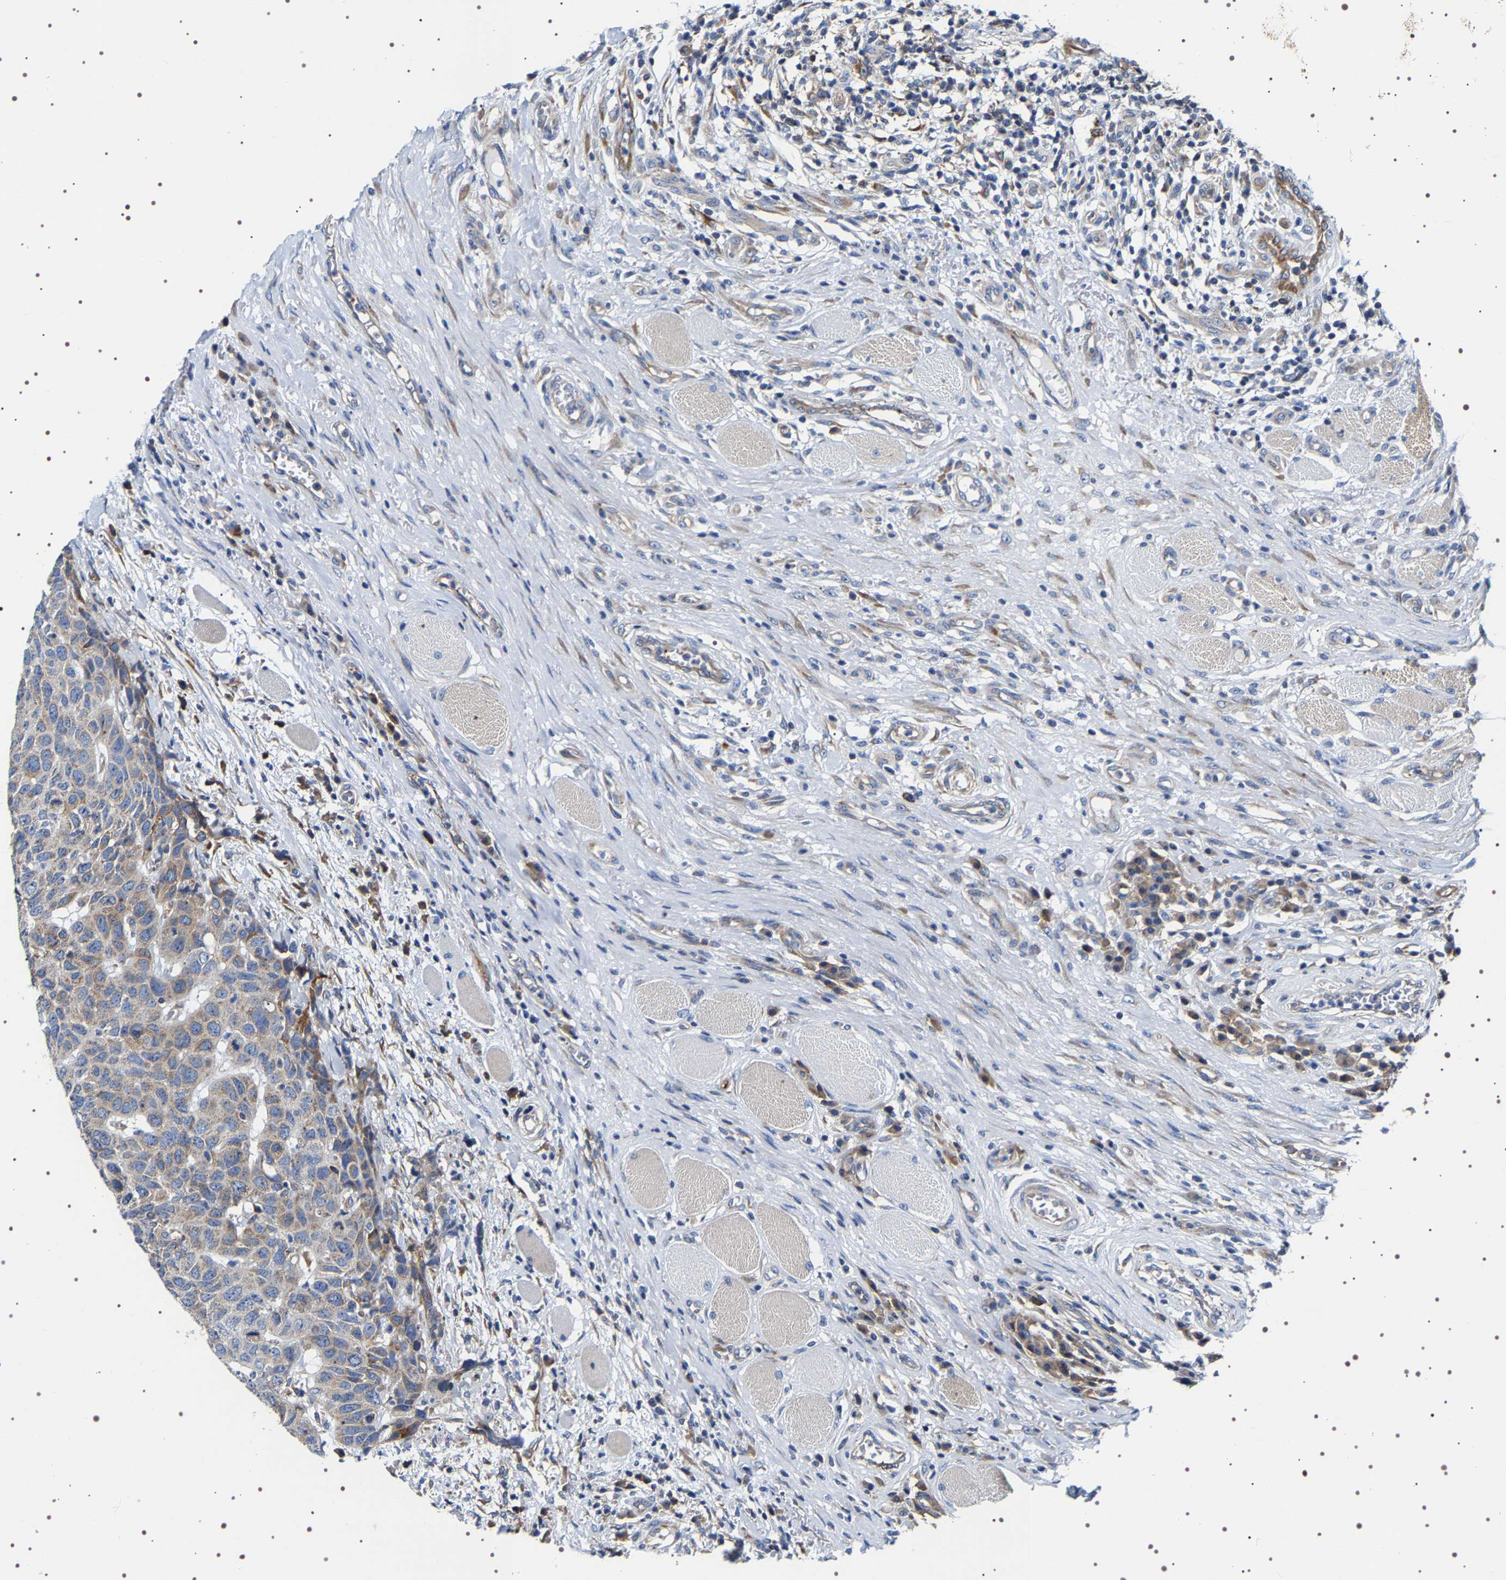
{"staining": {"intensity": "moderate", "quantity": "<25%", "location": "cytoplasmic/membranous"}, "tissue": "head and neck cancer", "cell_type": "Tumor cells", "image_type": "cancer", "snomed": [{"axis": "morphology", "description": "Squamous cell carcinoma, NOS"}, {"axis": "topography", "description": "Head-Neck"}], "caption": "IHC of head and neck squamous cell carcinoma shows low levels of moderate cytoplasmic/membranous expression in about <25% of tumor cells.", "gene": "SQLE", "patient": {"sex": "male", "age": 66}}